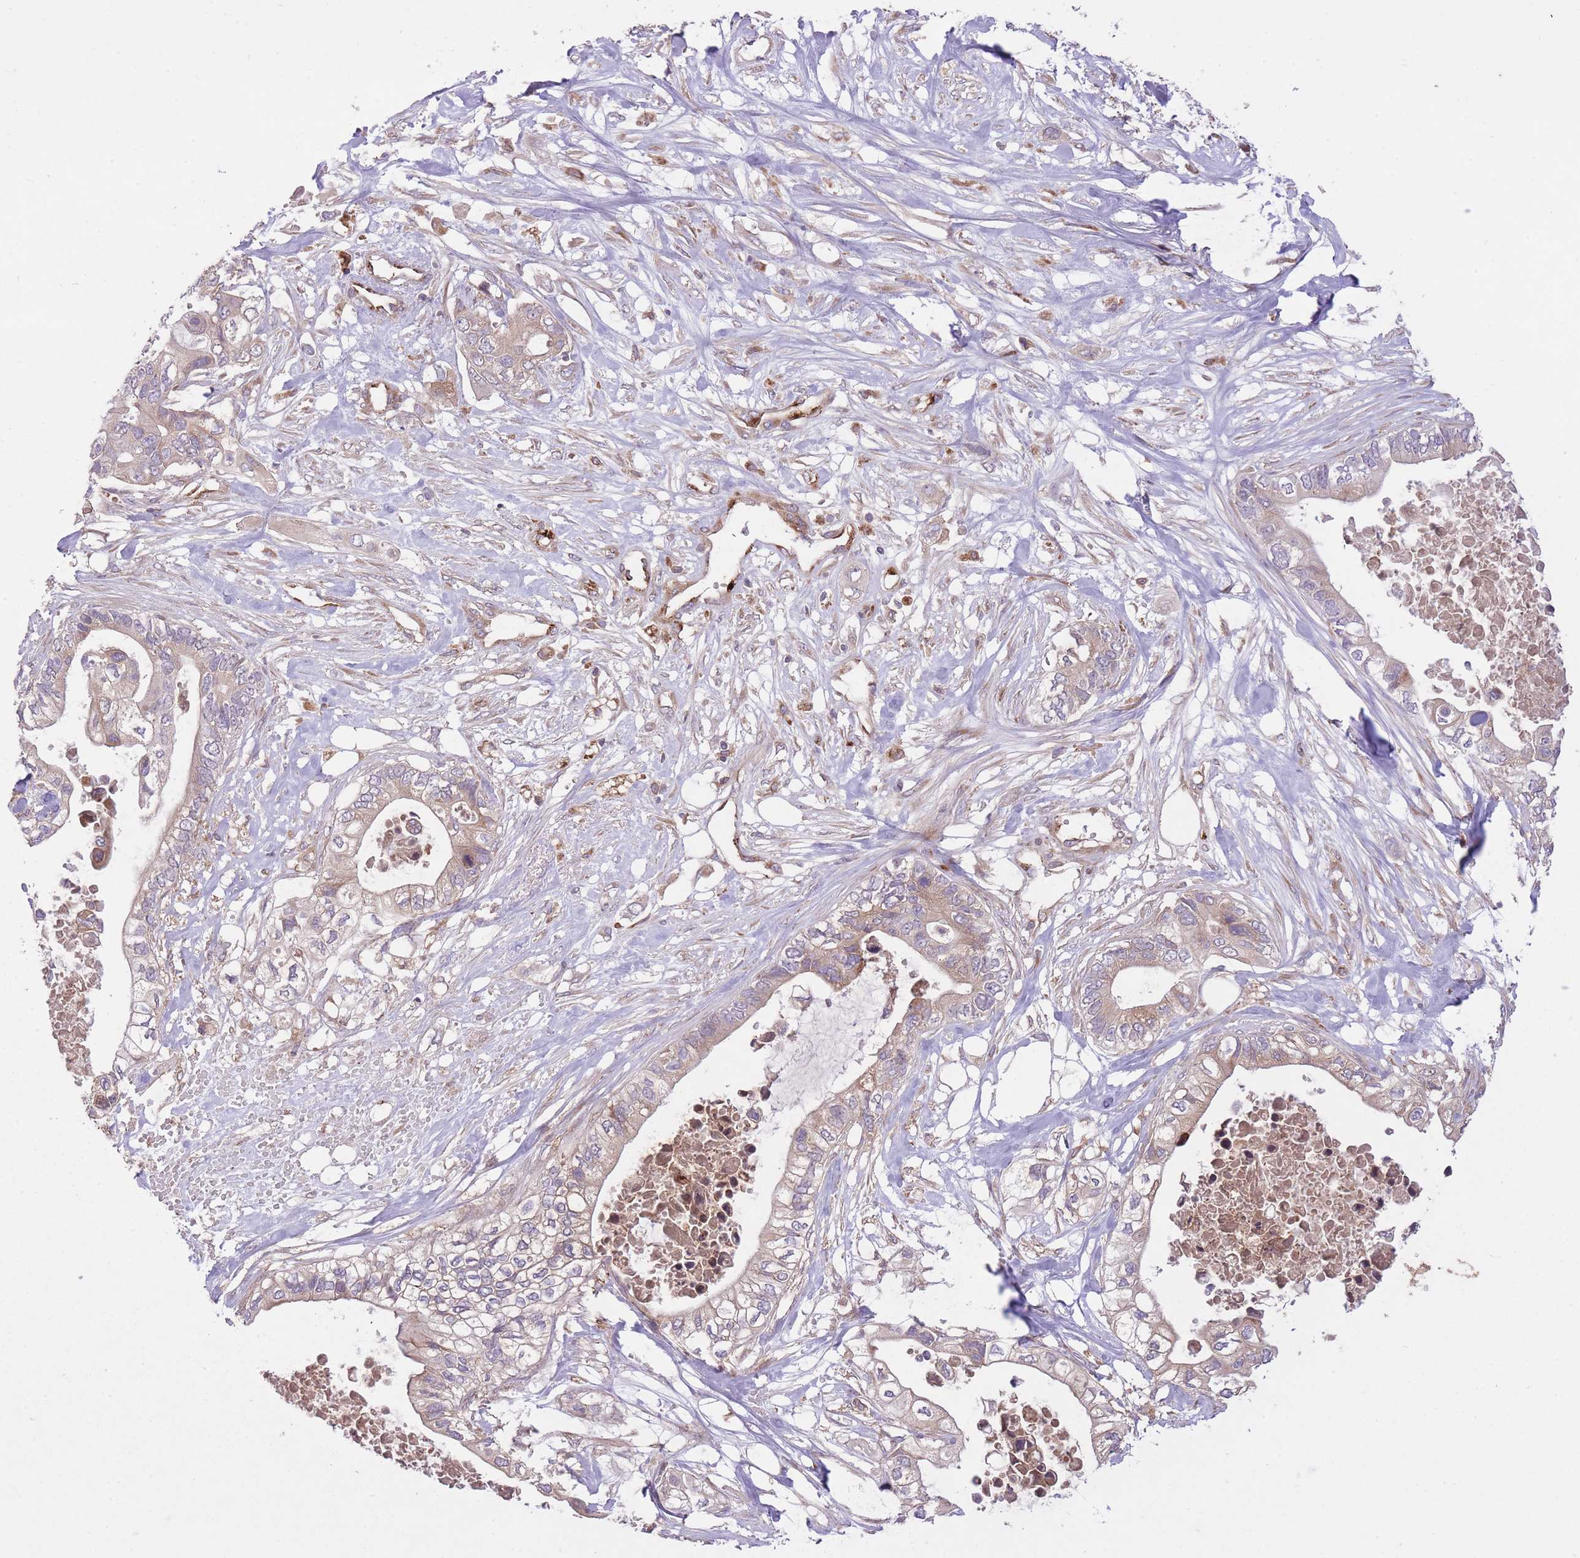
{"staining": {"intensity": "weak", "quantity": "25%-75%", "location": "cytoplasmic/membranous"}, "tissue": "pancreatic cancer", "cell_type": "Tumor cells", "image_type": "cancer", "snomed": [{"axis": "morphology", "description": "Adenocarcinoma, NOS"}, {"axis": "topography", "description": "Pancreas"}], "caption": "Pancreatic adenocarcinoma stained with a brown dye exhibits weak cytoplasmic/membranous positive staining in about 25%-75% of tumor cells.", "gene": "CISH", "patient": {"sex": "female", "age": 63}}